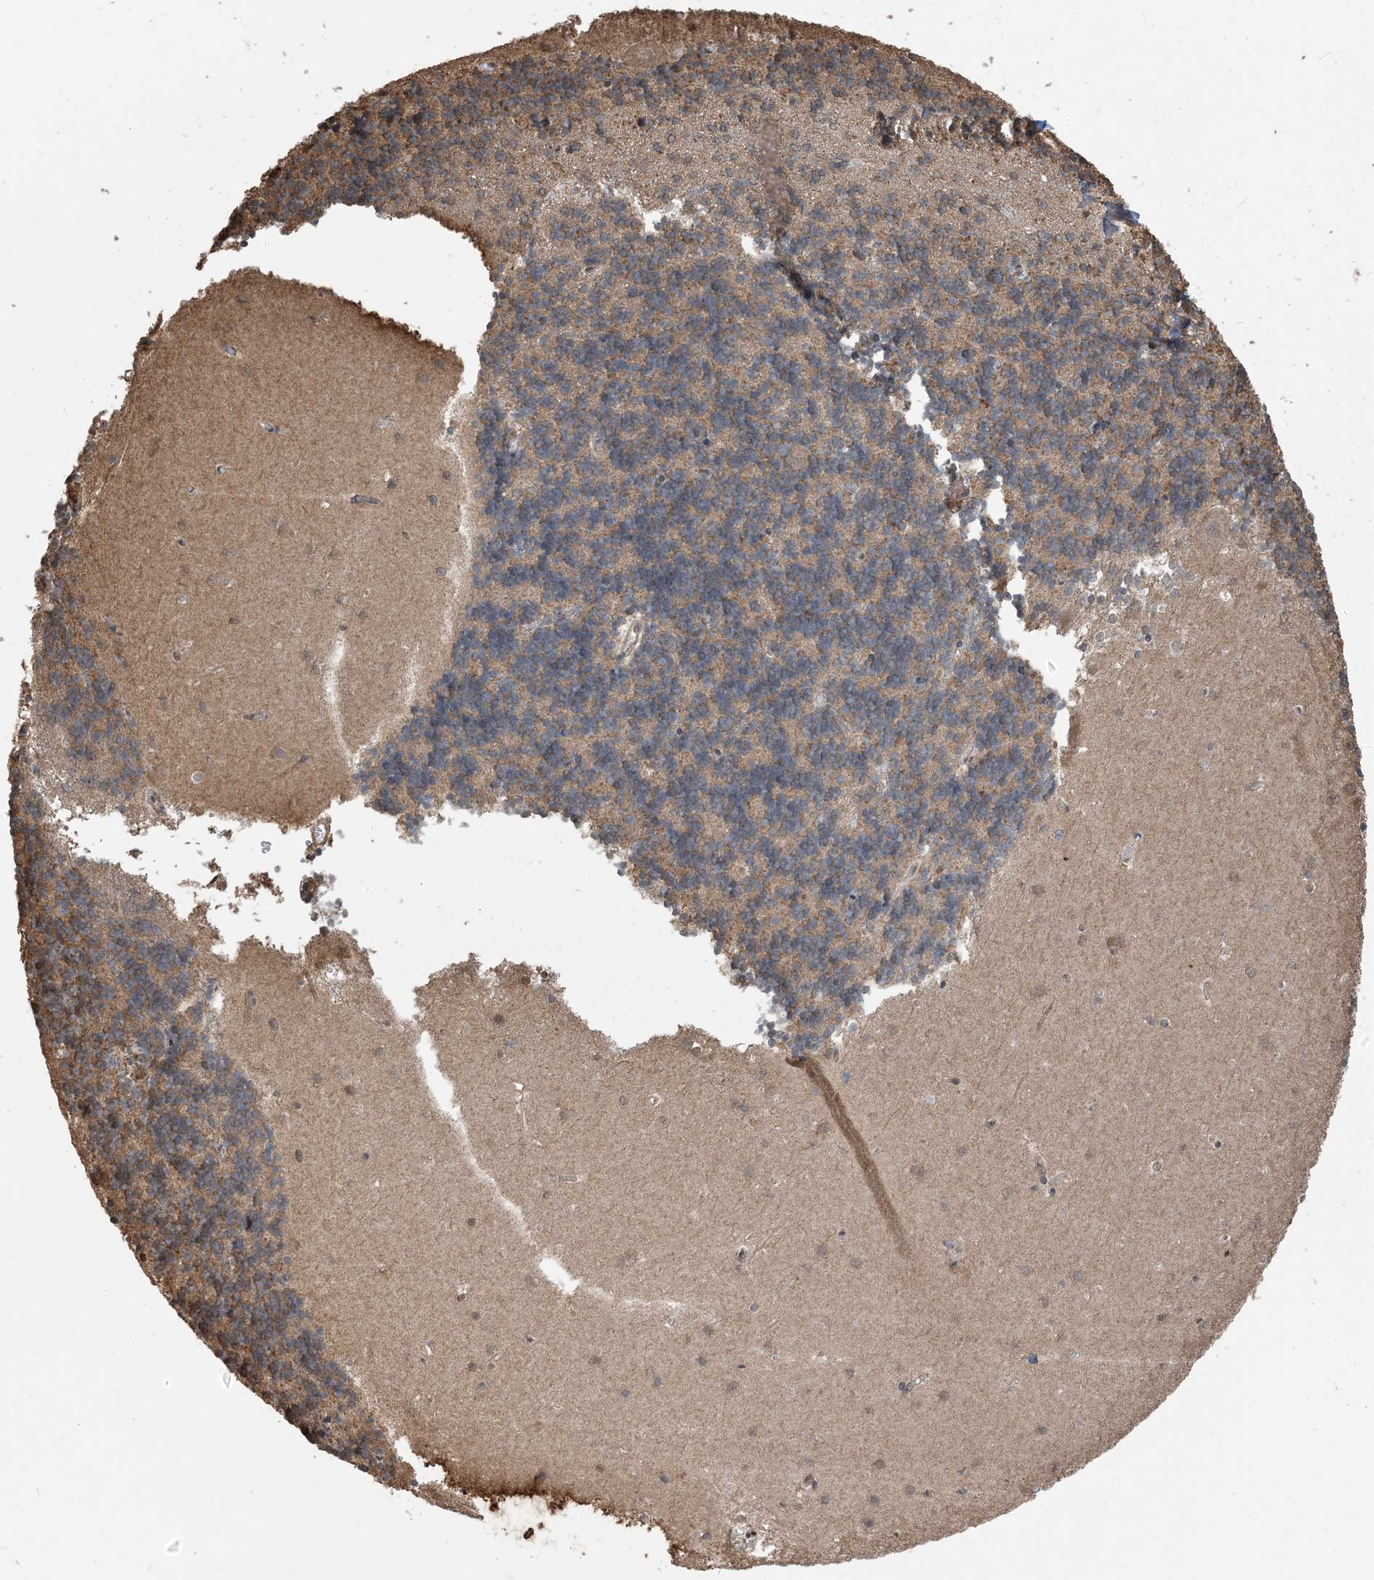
{"staining": {"intensity": "weak", "quantity": "25%-75%", "location": "cytoplasmic/membranous"}, "tissue": "cerebellum", "cell_type": "Cells in granular layer", "image_type": "normal", "snomed": [{"axis": "morphology", "description": "Normal tissue, NOS"}, {"axis": "topography", "description": "Cerebellum"}], "caption": "DAB (3,3'-diaminobenzidine) immunohistochemical staining of unremarkable human cerebellum demonstrates weak cytoplasmic/membranous protein staining in about 25%-75% of cells in granular layer. (DAB IHC with brightfield microscopy, high magnification).", "gene": "HSPA1A", "patient": {"sex": "male", "age": 37}}